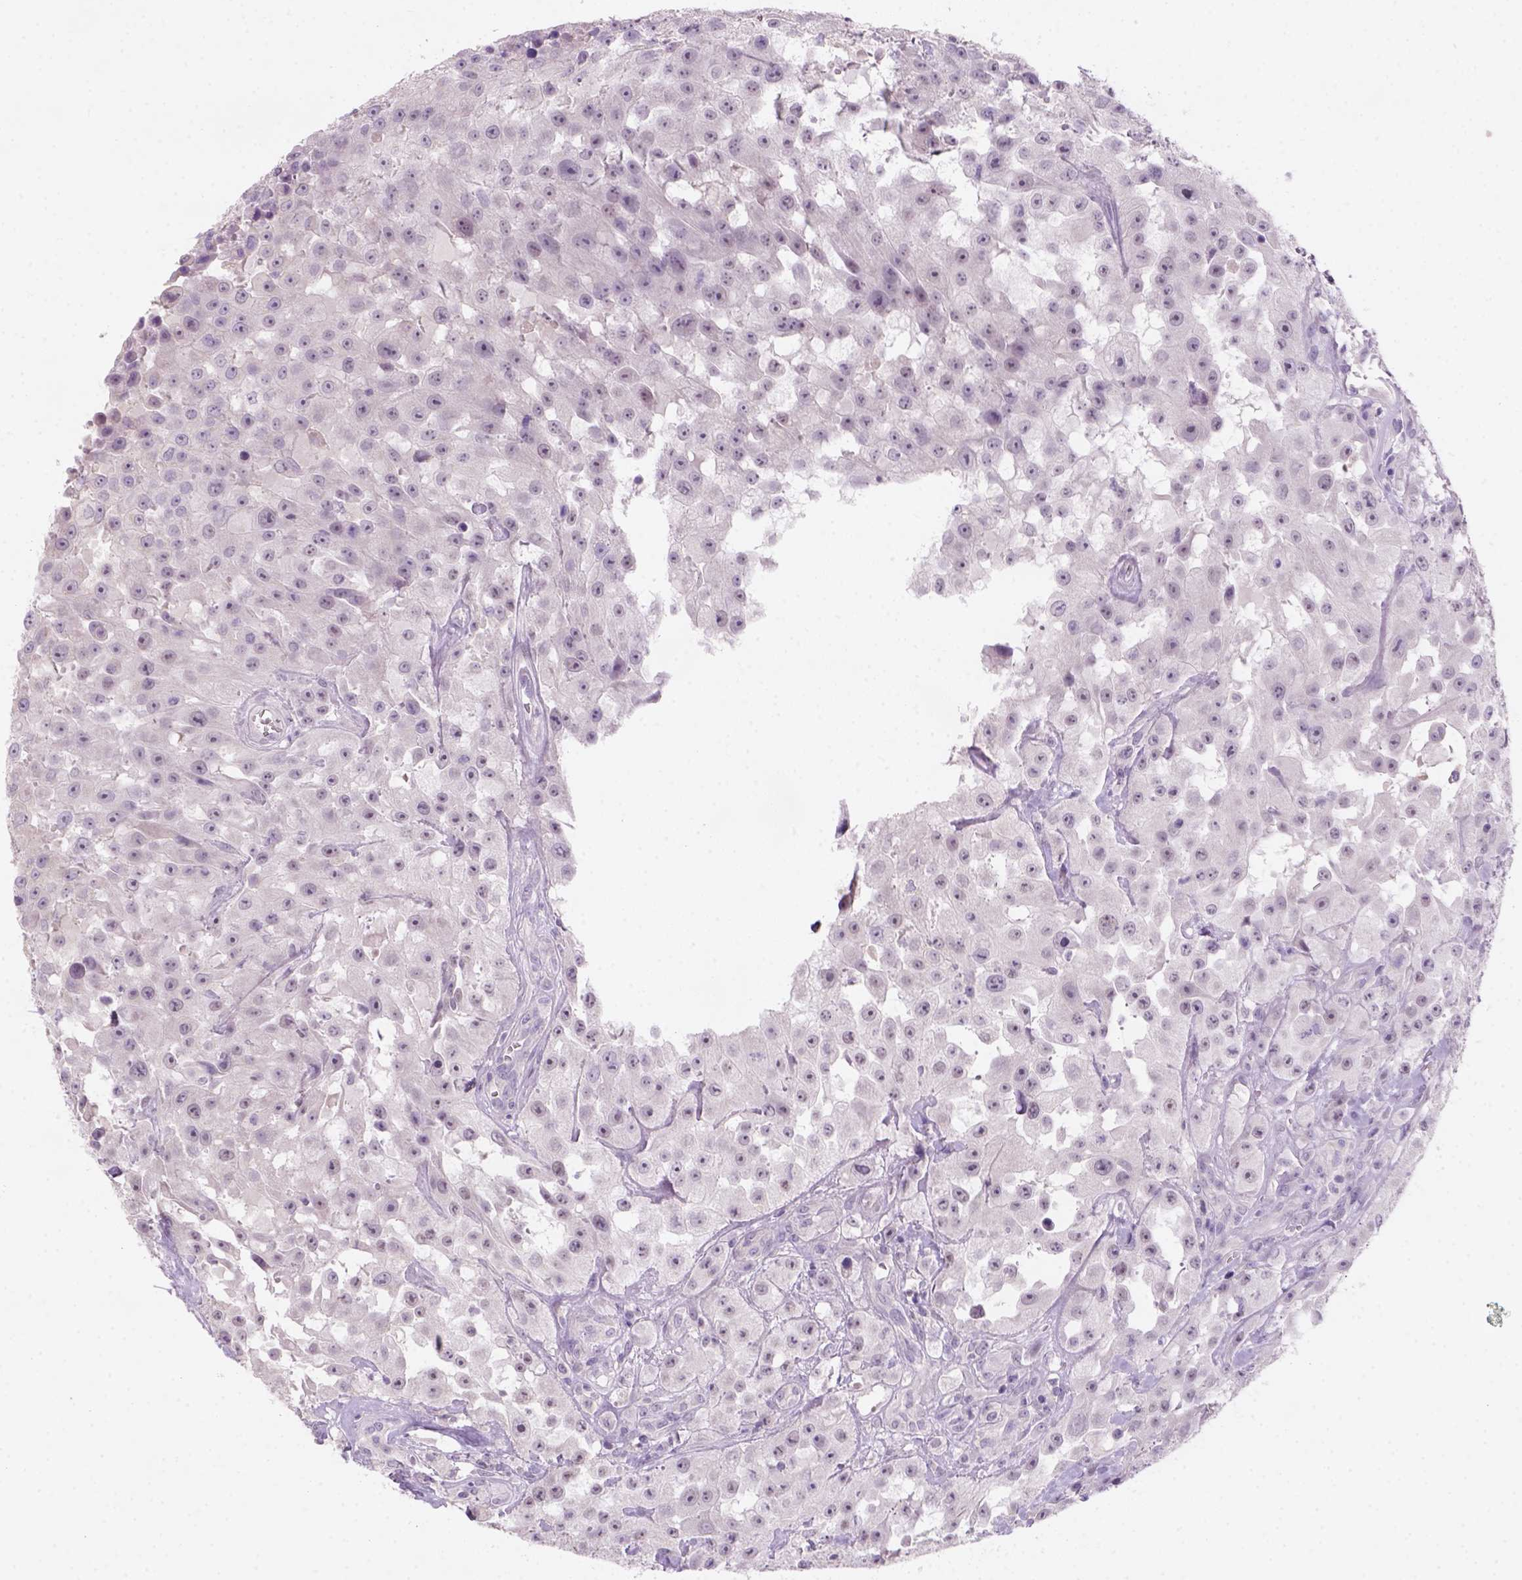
{"staining": {"intensity": "negative", "quantity": "none", "location": "none"}, "tissue": "urothelial cancer", "cell_type": "Tumor cells", "image_type": "cancer", "snomed": [{"axis": "morphology", "description": "Urothelial carcinoma, High grade"}, {"axis": "topography", "description": "Urinary bladder"}], "caption": "The IHC photomicrograph has no significant expression in tumor cells of high-grade urothelial carcinoma tissue. (Brightfield microscopy of DAB (3,3'-diaminobenzidine) IHC at high magnification).", "gene": "ZMAT4", "patient": {"sex": "male", "age": 79}}